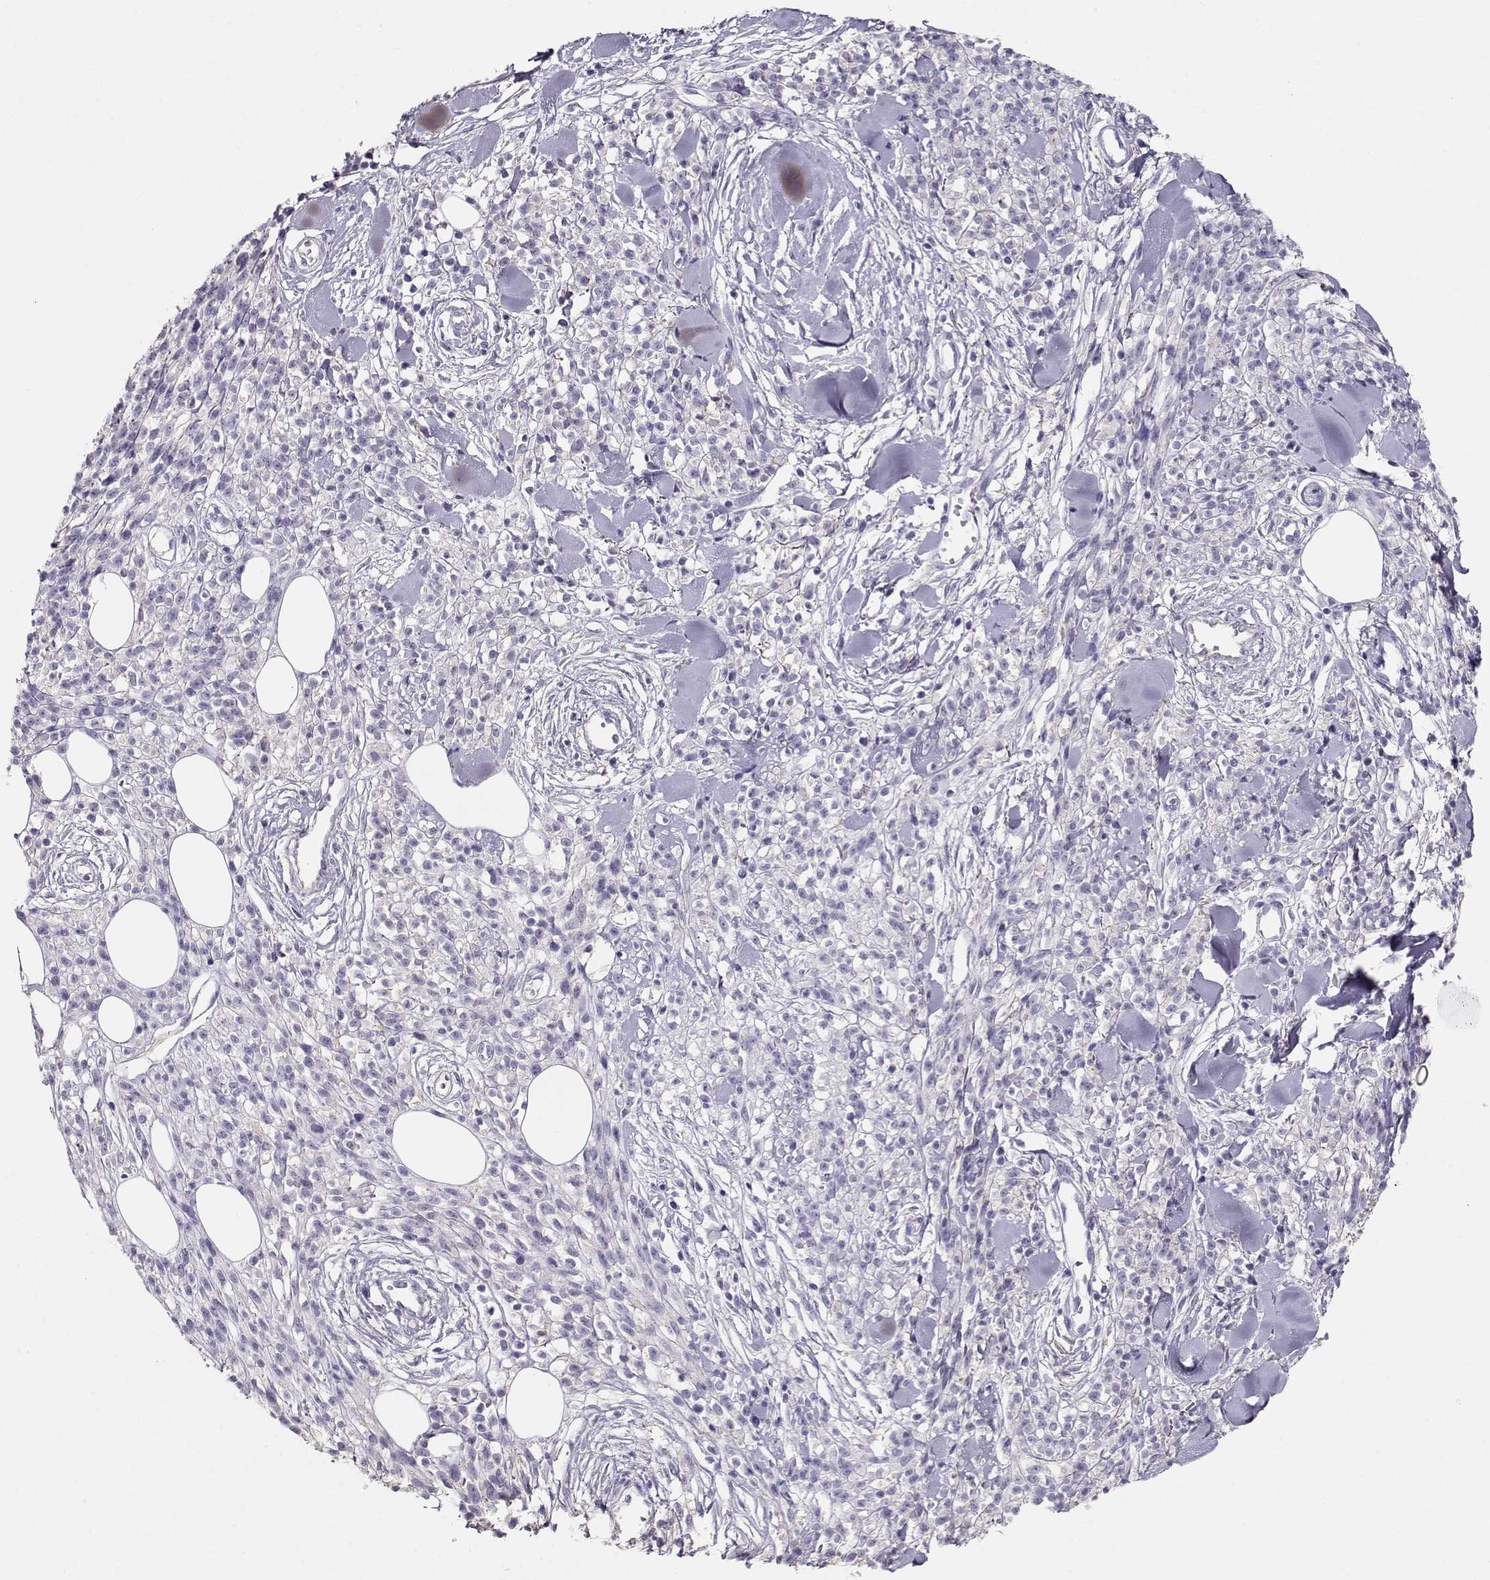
{"staining": {"intensity": "negative", "quantity": "none", "location": "none"}, "tissue": "melanoma", "cell_type": "Tumor cells", "image_type": "cancer", "snomed": [{"axis": "morphology", "description": "Malignant melanoma, NOS"}, {"axis": "topography", "description": "Skin"}, {"axis": "topography", "description": "Skin of trunk"}], "caption": "Human malignant melanoma stained for a protein using IHC displays no expression in tumor cells.", "gene": "NDRG4", "patient": {"sex": "male", "age": 74}}